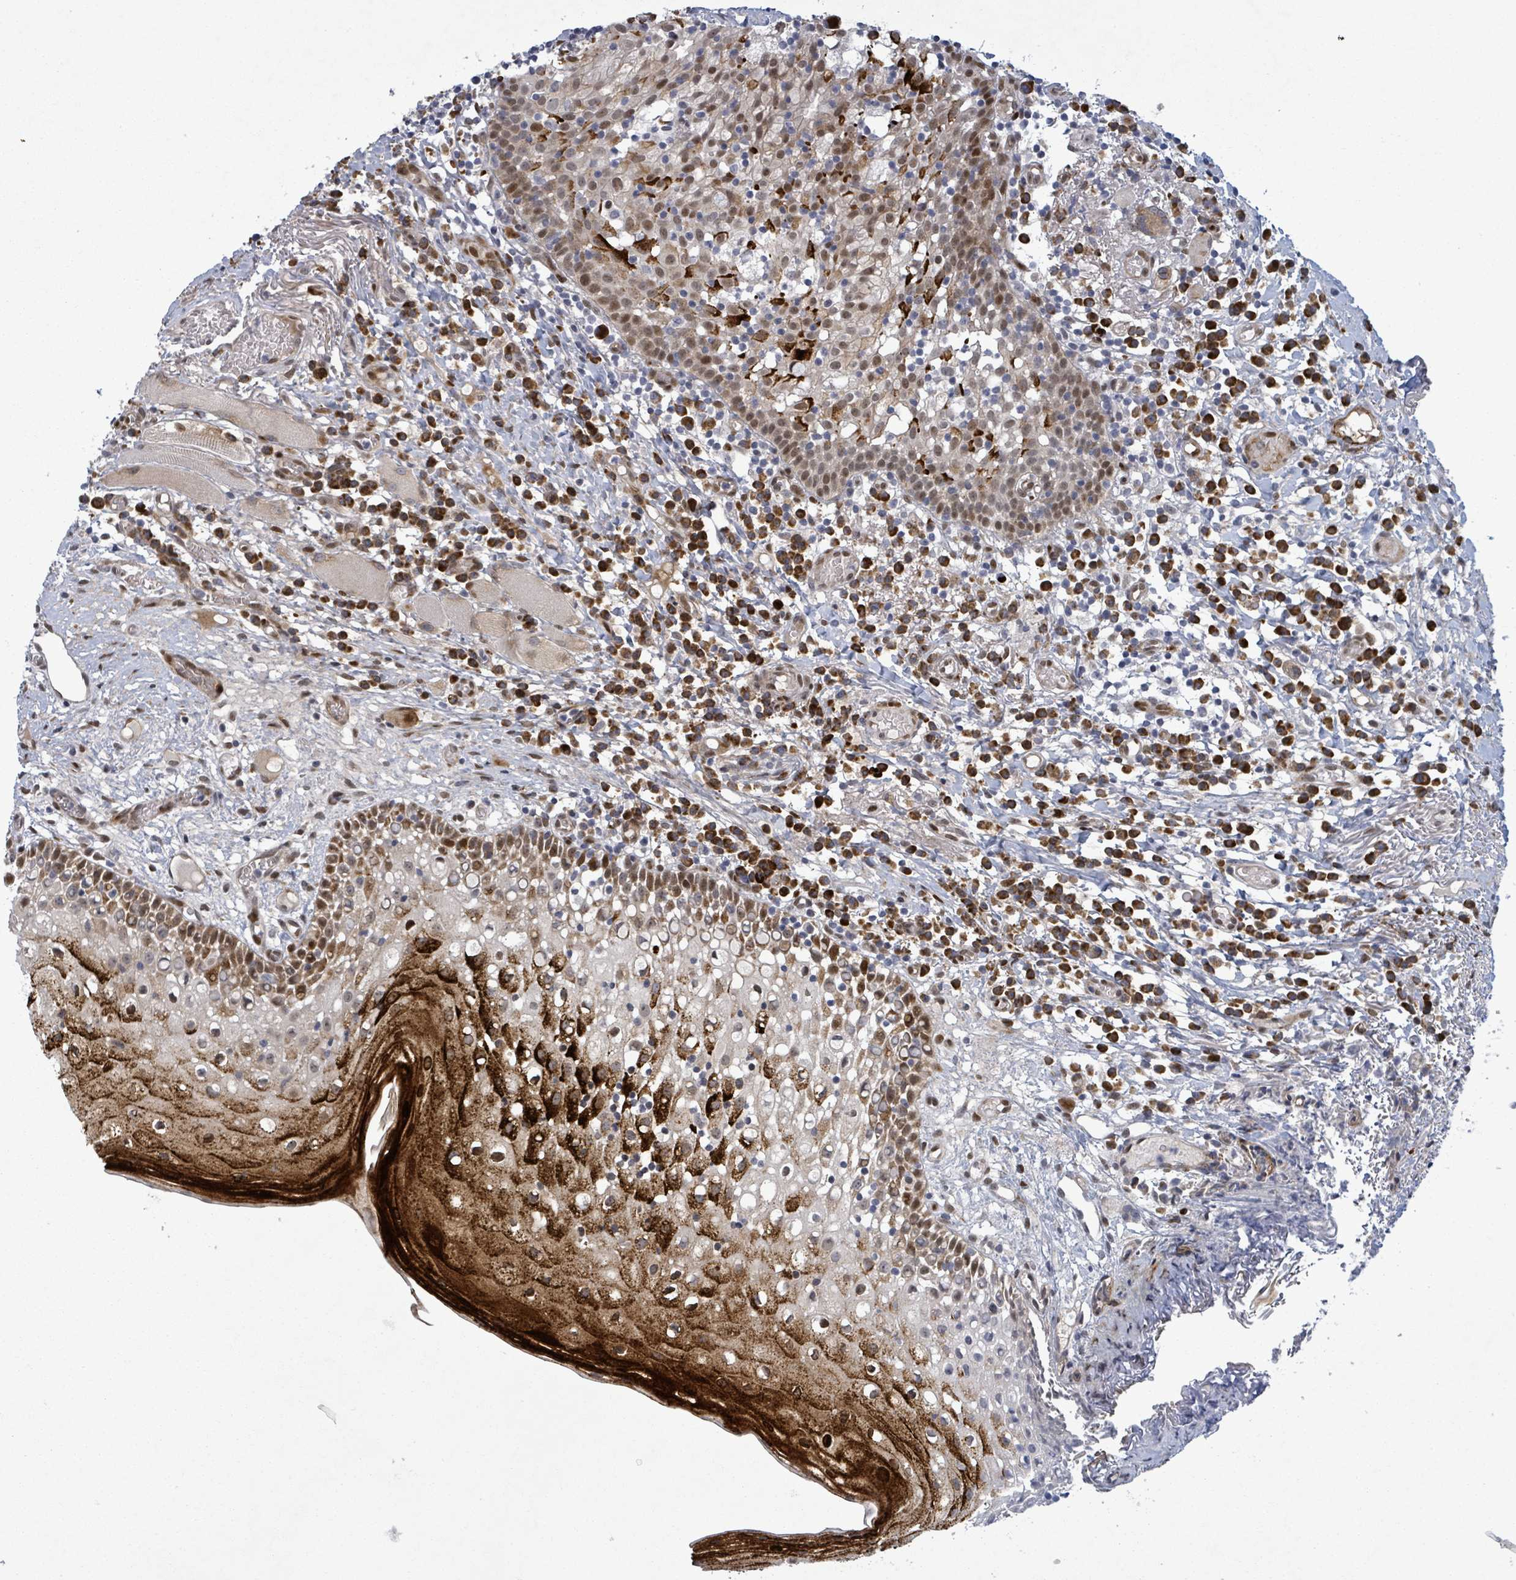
{"staining": {"intensity": "strong", "quantity": "25%-75%", "location": "cytoplasmic/membranous,nuclear"}, "tissue": "oral mucosa", "cell_type": "Squamous epithelial cells", "image_type": "normal", "snomed": [{"axis": "morphology", "description": "Normal tissue, NOS"}, {"axis": "topography", "description": "Oral tissue"}], "caption": "A histopathology image of oral mucosa stained for a protein displays strong cytoplasmic/membranous,nuclear brown staining in squamous epithelial cells.", "gene": "TUSC1", "patient": {"sex": "male", "age": 60}}